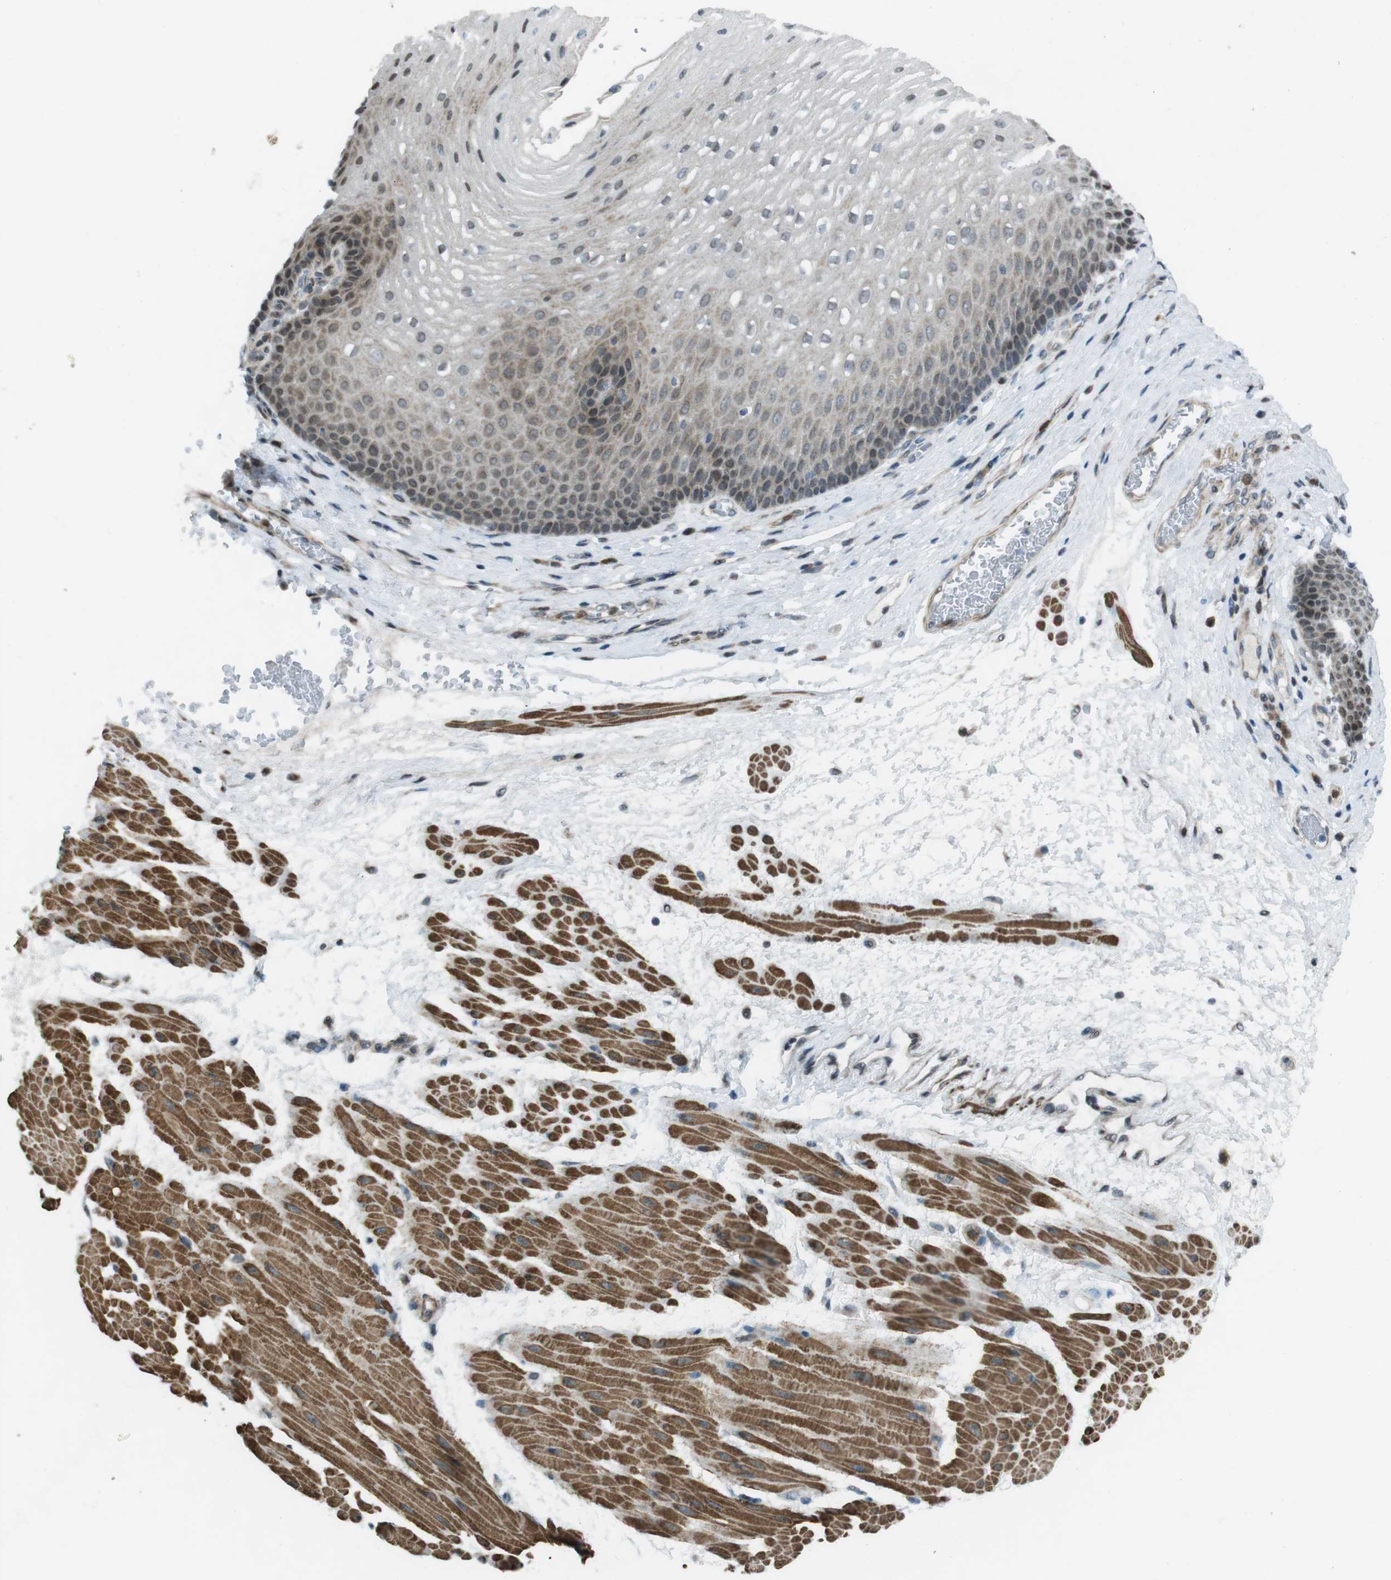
{"staining": {"intensity": "weak", "quantity": "25%-75%", "location": "cytoplasmic/membranous"}, "tissue": "esophagus", "cell_type": "Squamous epithelial cells", "image_type": "normal", "snomed": [{"axis": "morphology", "description": "Normal tissue, NOS"}, {"axis": "topography", "description": "Esophagus"}], "caption": "Human esophagus stained with a brown dye exhibits weak cytoplasmic/membranous positive expression in about 25%-75% of squamous epithelial cells.", "gene": "PBRM1", "patient": {"sex": "male", "age": 48}}